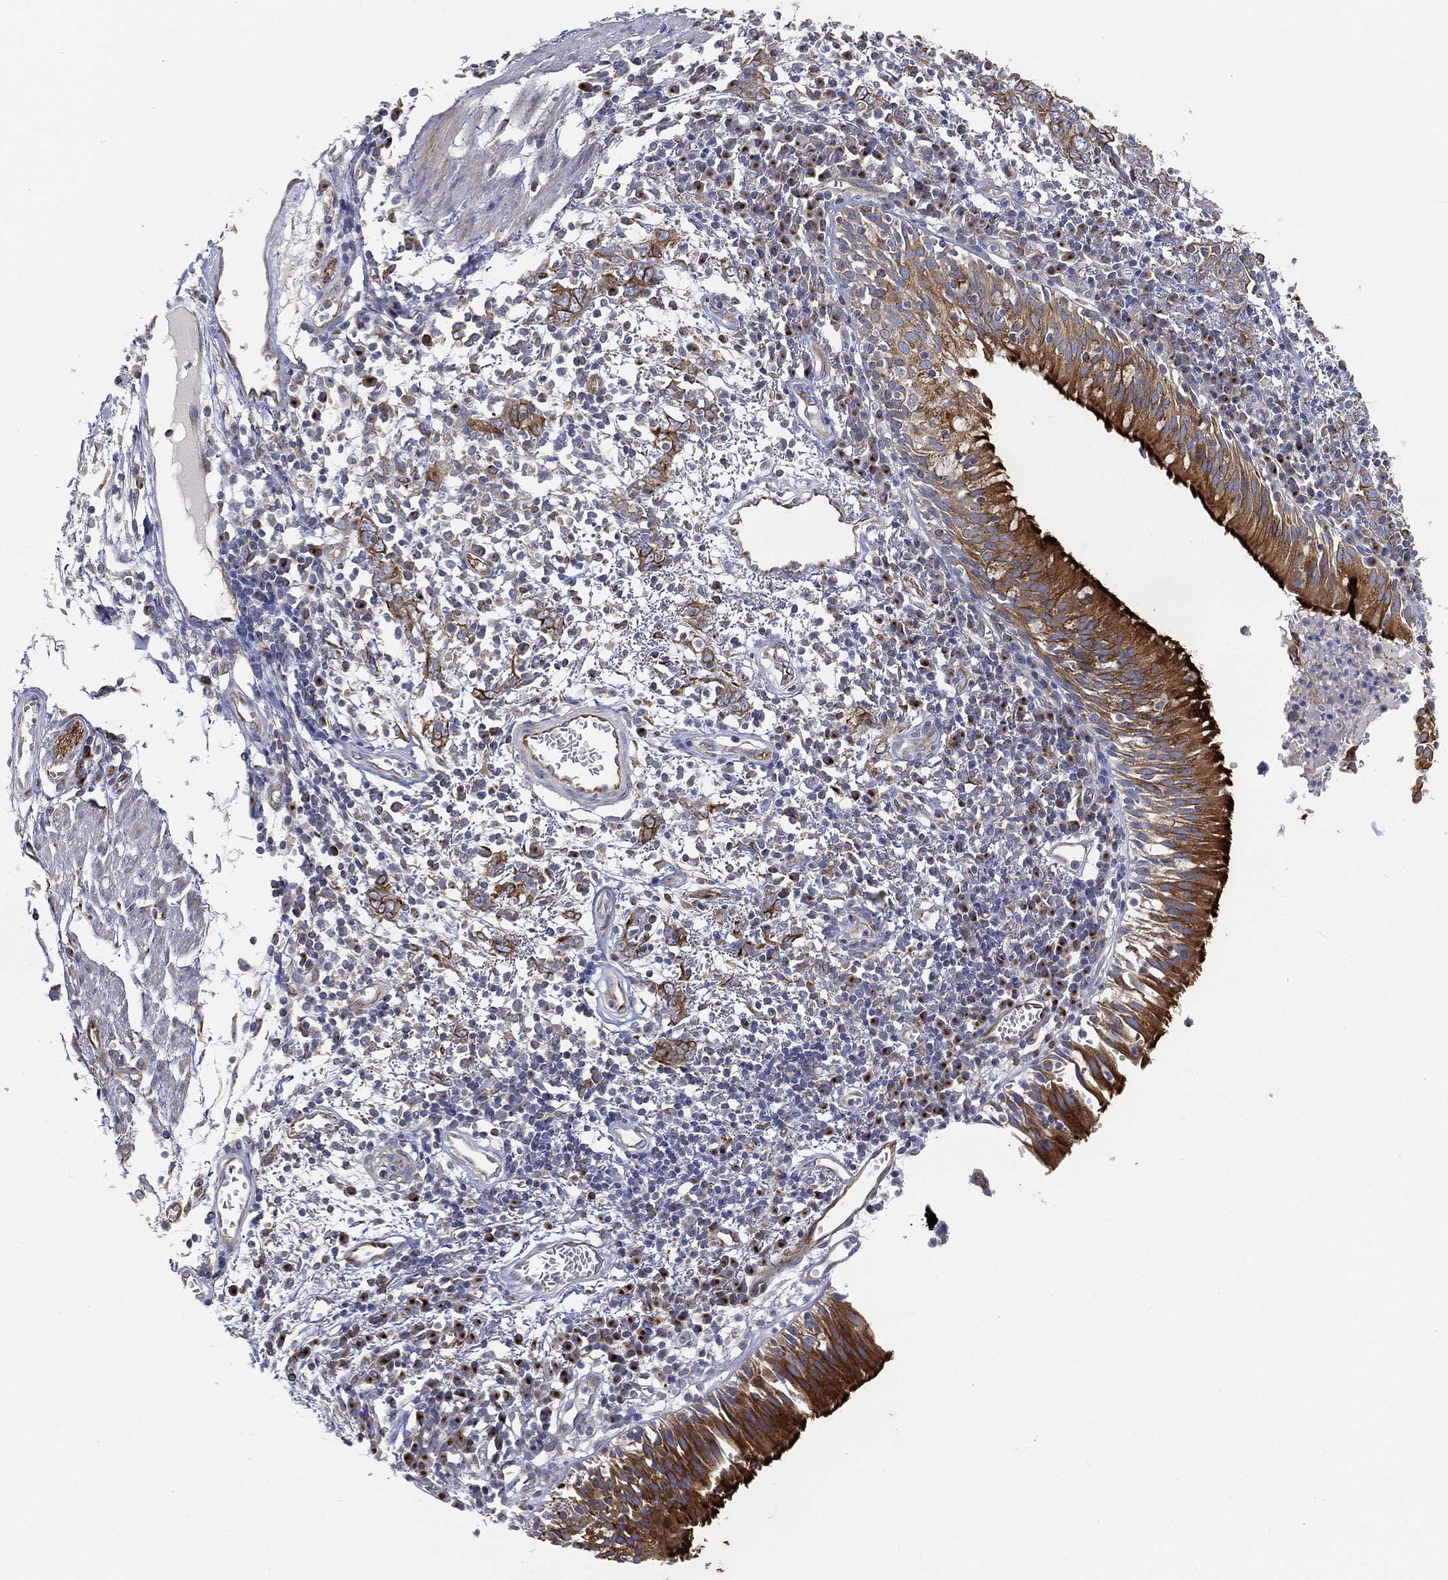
{"staining": {"intensity": "strong", "quantity": ">75%", "location": "cytoplasmic/membranous"}, "tissue": "bronchus", "cell_type": "Respiratory epithelial cells", "image_type": "normal", "snomed": [{"axis": "morphology", "description": "Normal tissue, NOS"}, {"axis": "morphology", "description": "Squamous cell carcinoma, NOS"}, {"axis": "topography", "description": "Cartilage tissue"}, {"axis": "topography", "description": "Bronchus"}, {"axis": "topography", "description": "Lung"}], "caption": "This histopathology image reveals immunohistochemistry staining of unremarkable bronchus, with high strong cytoplasmic/membranous positivity in about >75% of respiratory epithelial cells.", "gene": "TMEM25", "patient": {"sex": "male", "age": 66}}